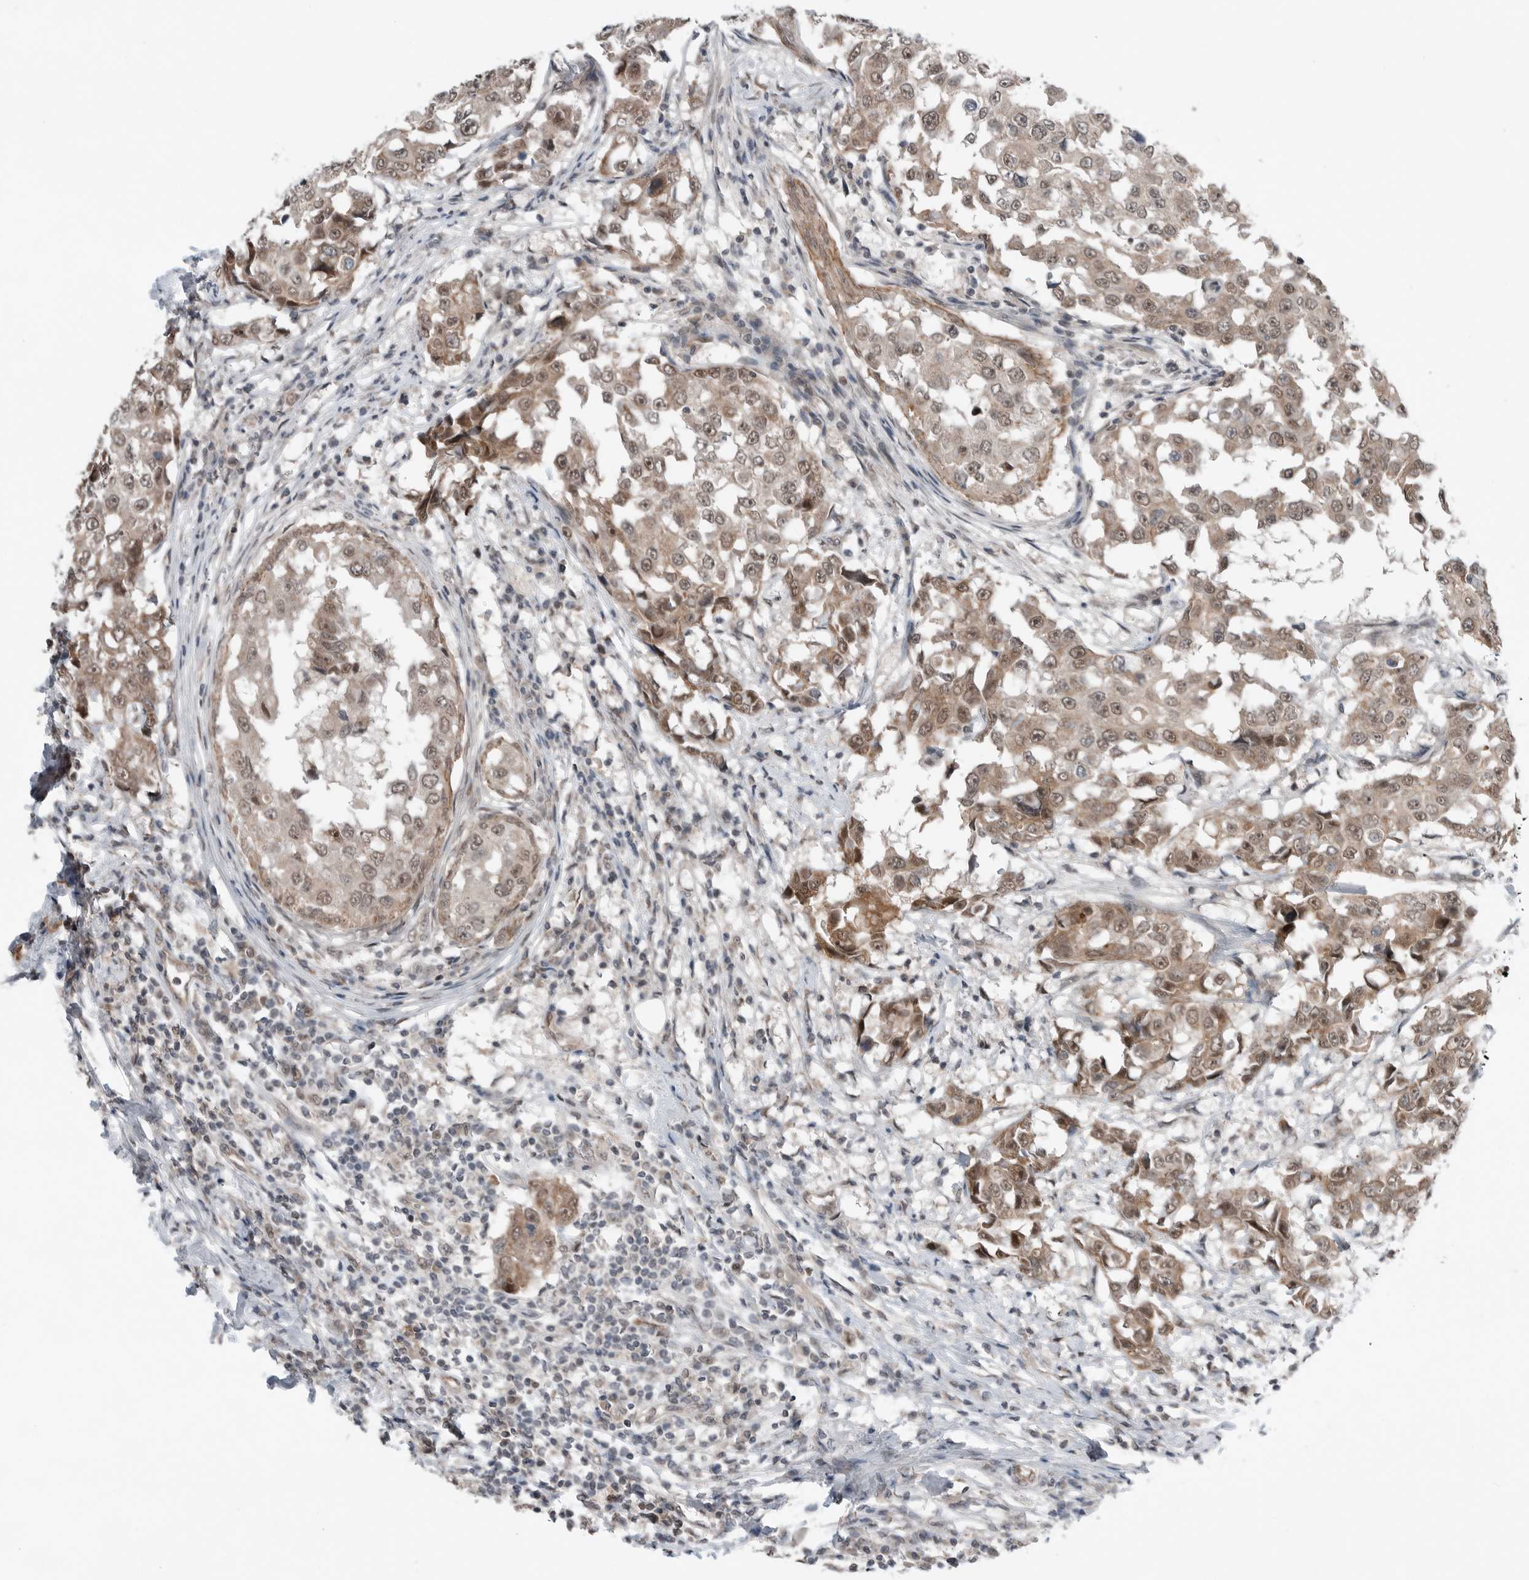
{"staining": {"intensity": "moderate", "quantity": ">75%", "location": "cytoplasmic/membranous,nuclear"}, "tissue": "breast cancer", "cell_type": "Tumor cells", "image_type": "cancer", "snomed": [{"axis": "morphology", "description": "Duct carcinoma"}, {"axis": "topography", "description": "Breast"}], "caption": "Tumor cells reveal medium levels of moderate cytoplasmic/membranous and nuclear expression in approximately >75% of cells in breast cancer.", "gene": "NTAQ1", "patient": {"sex": "female", "age": 27}}